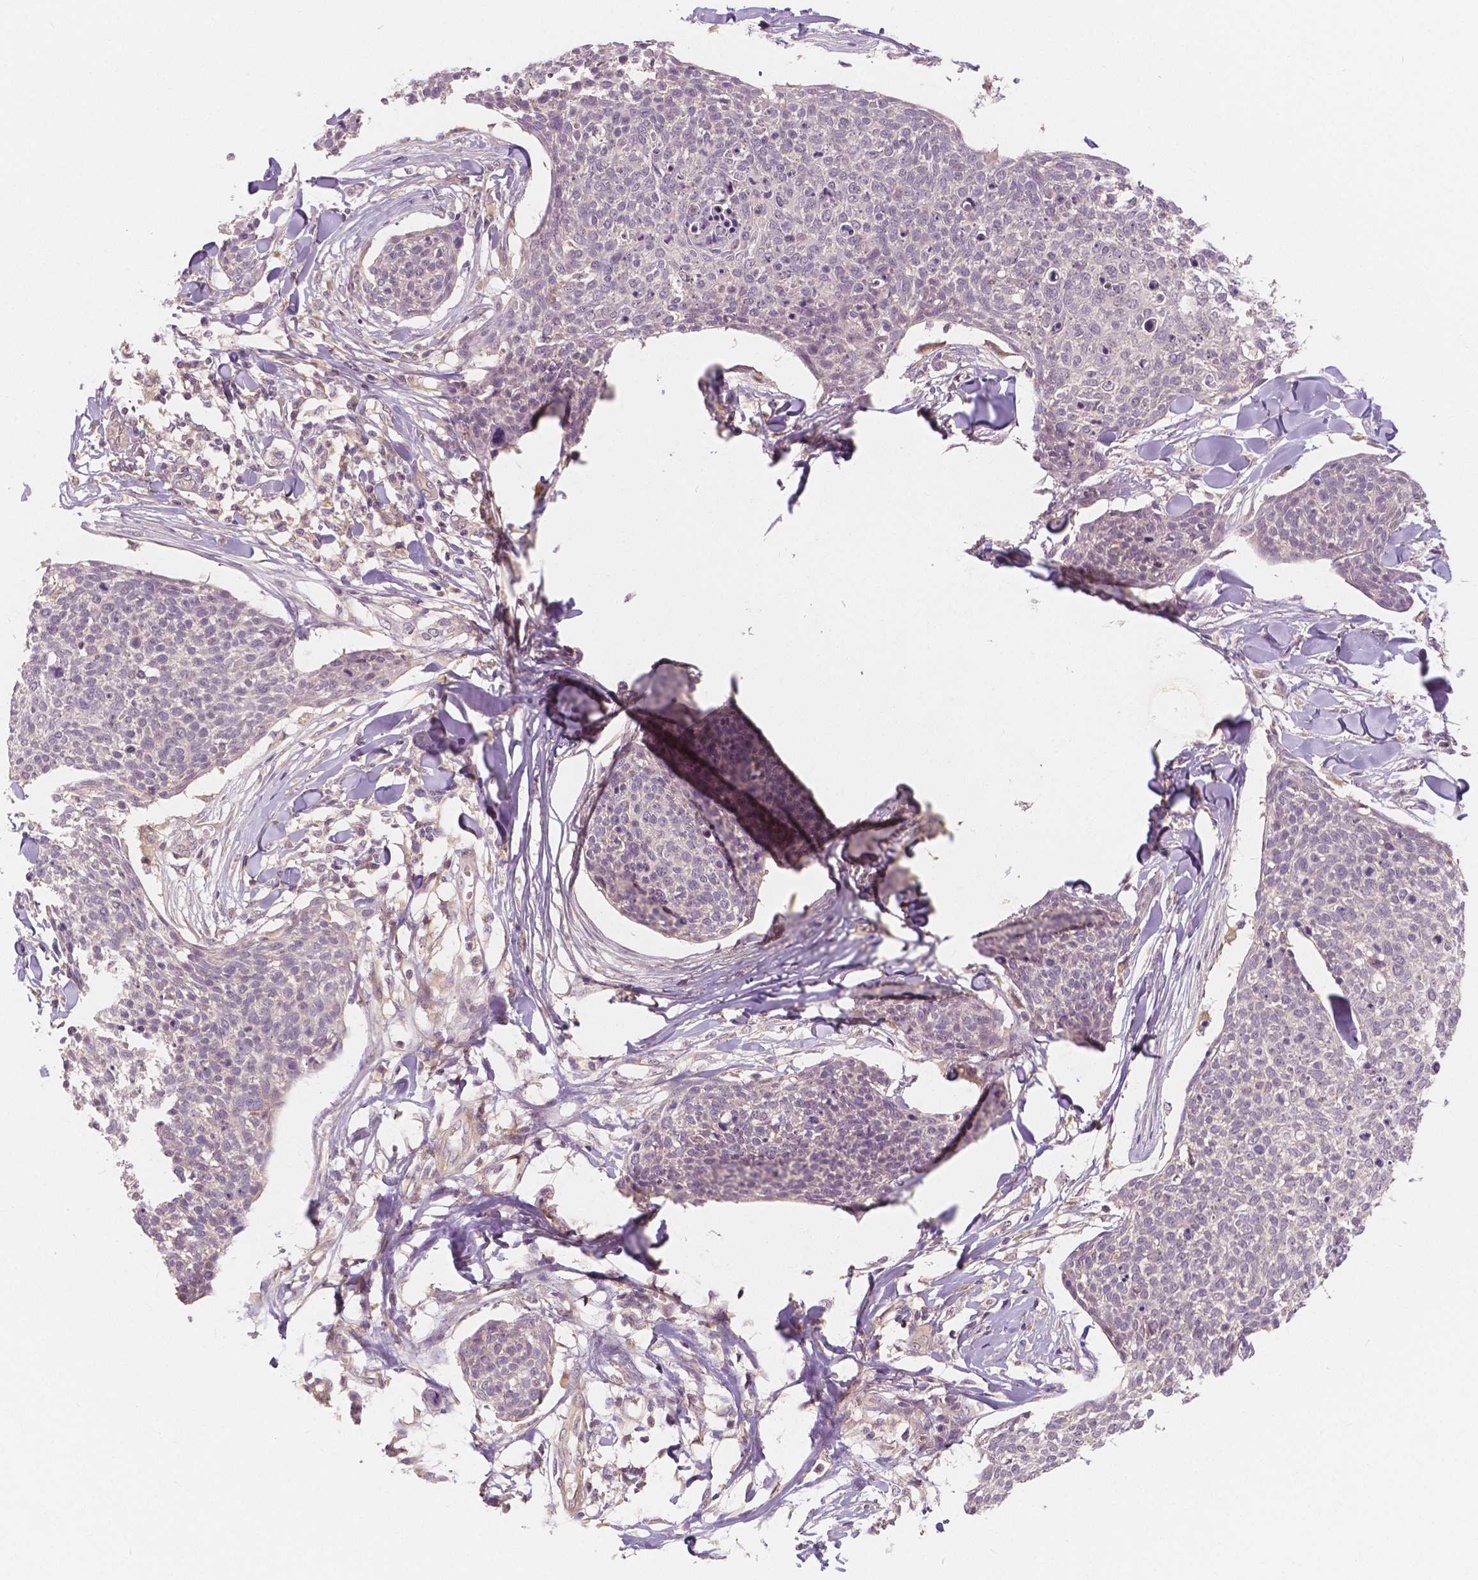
{"staining": {"intensity": "negative", "quantity": "none", "location": "none"}, "tissue": "skin cancer", "cell_type": "Tumor cells", "image_type": "cancer", "snomed": [{"axis": "morphology", "description": "Squamous cell carcinoma, NOS"}, {"axis": "topography", "description": "Skin"}, {"axis": "topography", "description": "Vulva"}], "caption": "Tumor cells are negative for protein expression in human skin squamous cell carcinoma. (DAB immunohistochemistry, high magnification).", "gene": "SNX12", "patient": {"sex": "female", "age": 75}}